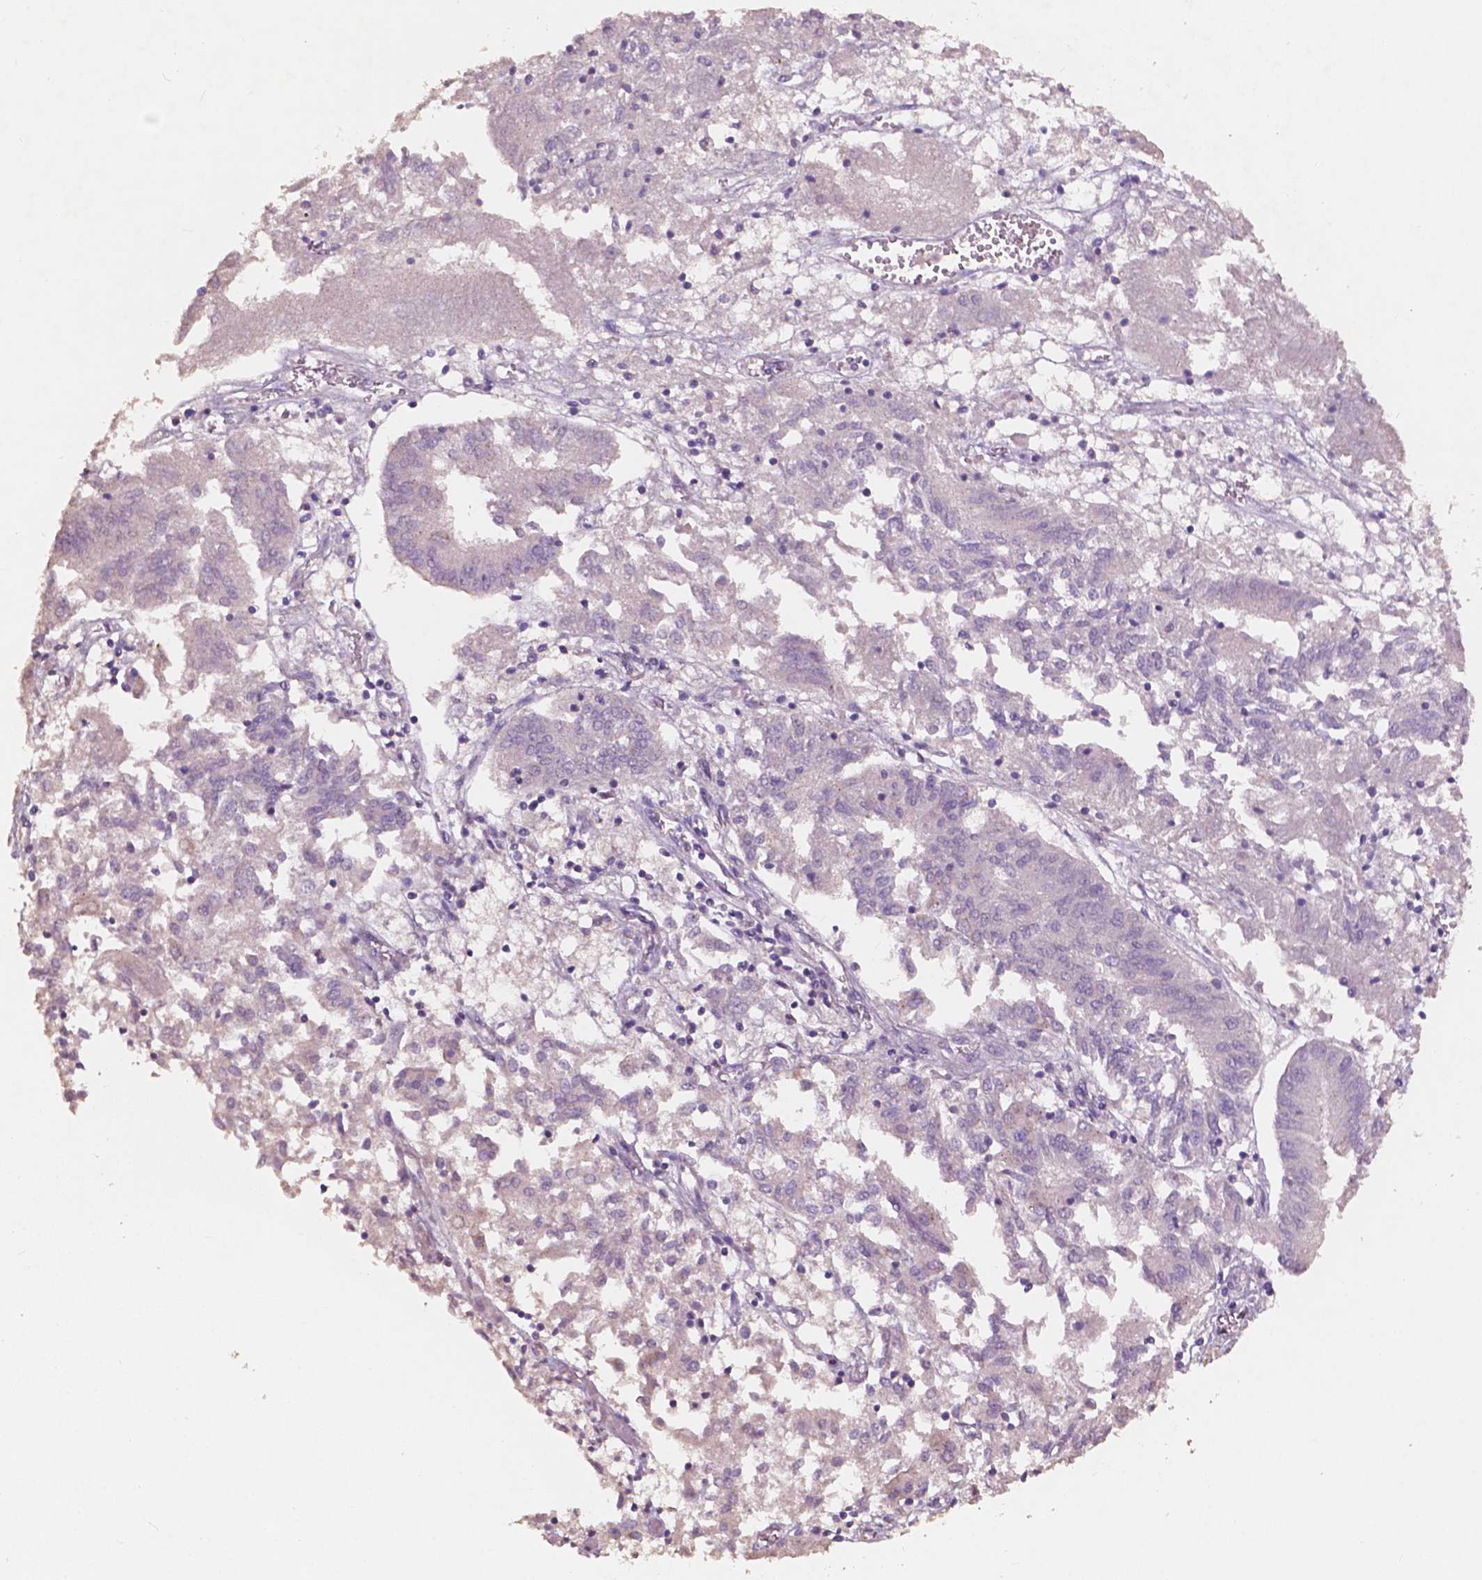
{"staining": {"intensity": "moderate", "quantity": "<25%", "location": "cytoplasmic/membranous"}, "tissue": "endometrial cancer", "cell_type": "Tumor cells", "image_type": "cancer", "snomed": [{"axis": "morphology", "description": "Adenocarcinoma, NOS"}, {"axis": "topography", "description": "Endometrium"}], "caption": "Brown immunohistochemical staining in human endometrial cancer (adenocarcinoma) displays moderate cytoplasmic/membranous positivity in approximately <25% of tumor cells. The staining was performed using DAB, with brown indicating positive protein expression. Nuclei are stained blue with hematoxylin.", "gene": "CHPT1", "patient": {"sex": "female", "age": 54}}